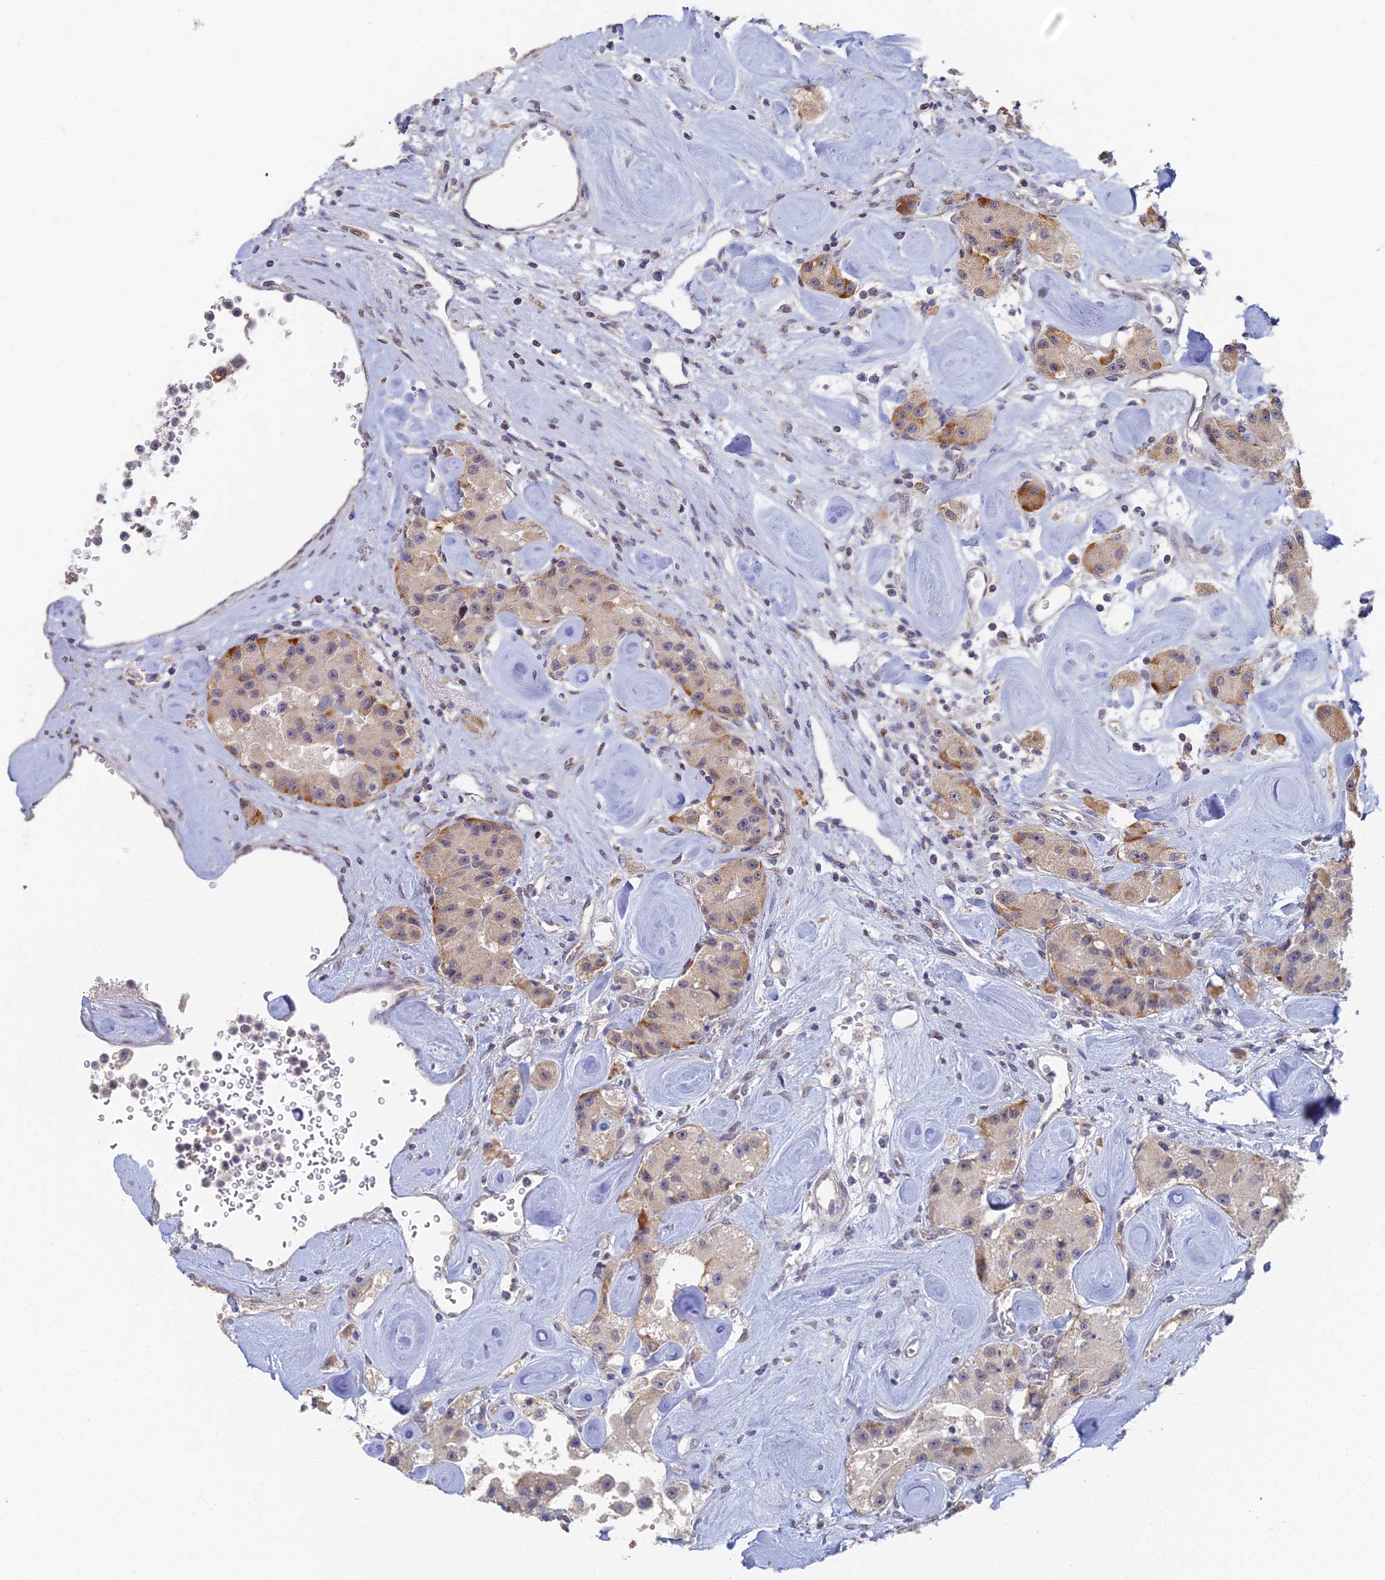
{"staining": {"intensity": "moderate", "quantity": "<25%", "location": "cytoplasmic/membranous"}, "tissue": "carcinoid", "cell_type": "Tumor cells", "image_type": "cancer", "snomed": [{"axis": "morphology", "description": "Carcinoid, malignant, NOS"}, {"axis": "topography", "description": "Pancreas"}], "caption": "A photomicrograph of human carcinoid stained for a protein exhibits moderate cytoplasmic/membranous brown staining in tumor cells.", "gene": "GPATCH1", "patient": {"sex": "male", "age": 41}}